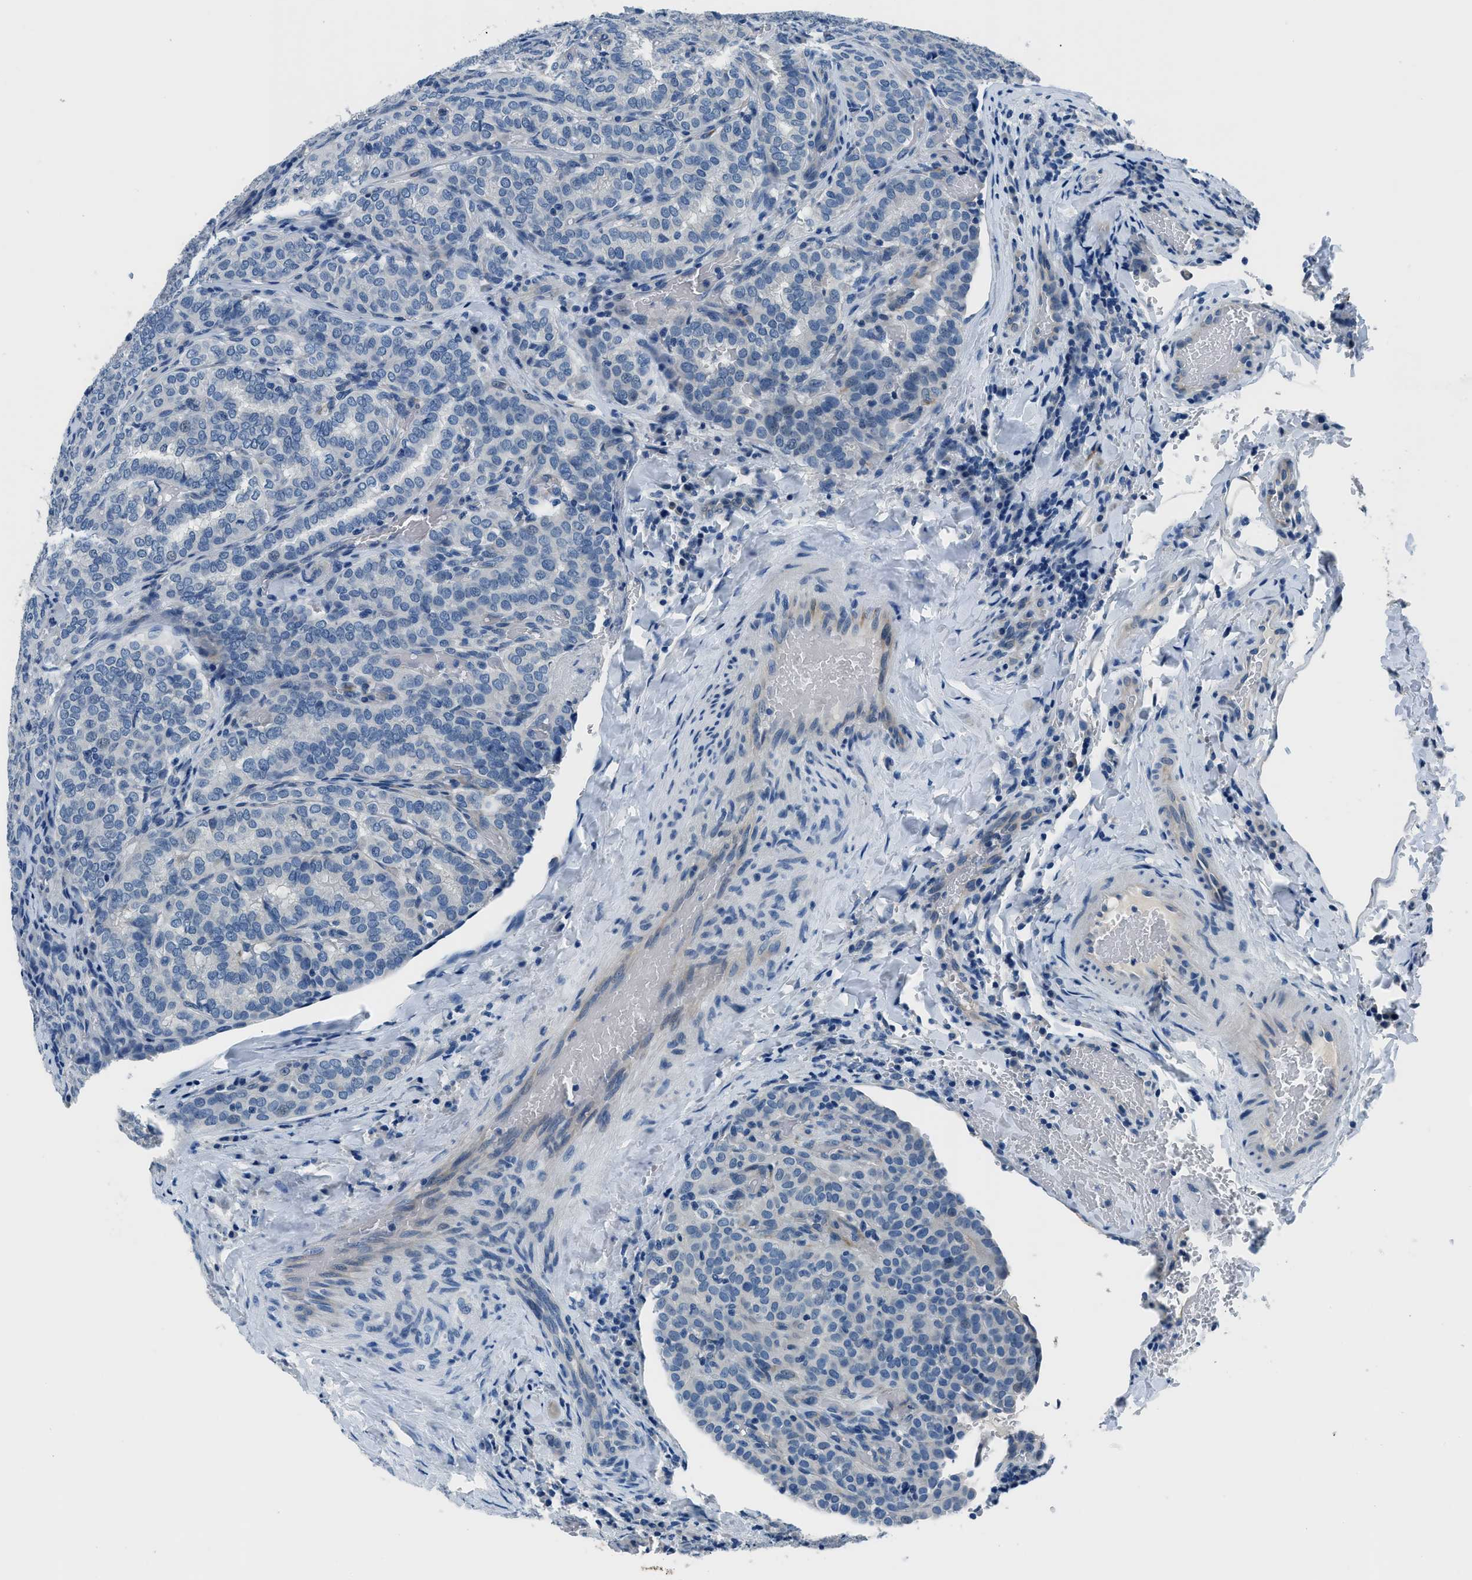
{"staining": {"intensity": "negative", "quantity": "none", "location": "none"}, "tissue": "thyroid cancer", "cell_type": "Tumor cells", "image_type": "cancer", "snomed": [{"axis": "morphology", "description": "Normal tissue, NOS"}, {"axis": "morphology", "description": "Papillary adenocarcinoma, NOS"}, {"axis": "topography", "description": "Thyroid gland"}], "caption": "Image shows no significant protein expression in tumor cells of thyroid cancer.", "gene": "GJA3", "patient": {"sex": "female", "age": 30}}